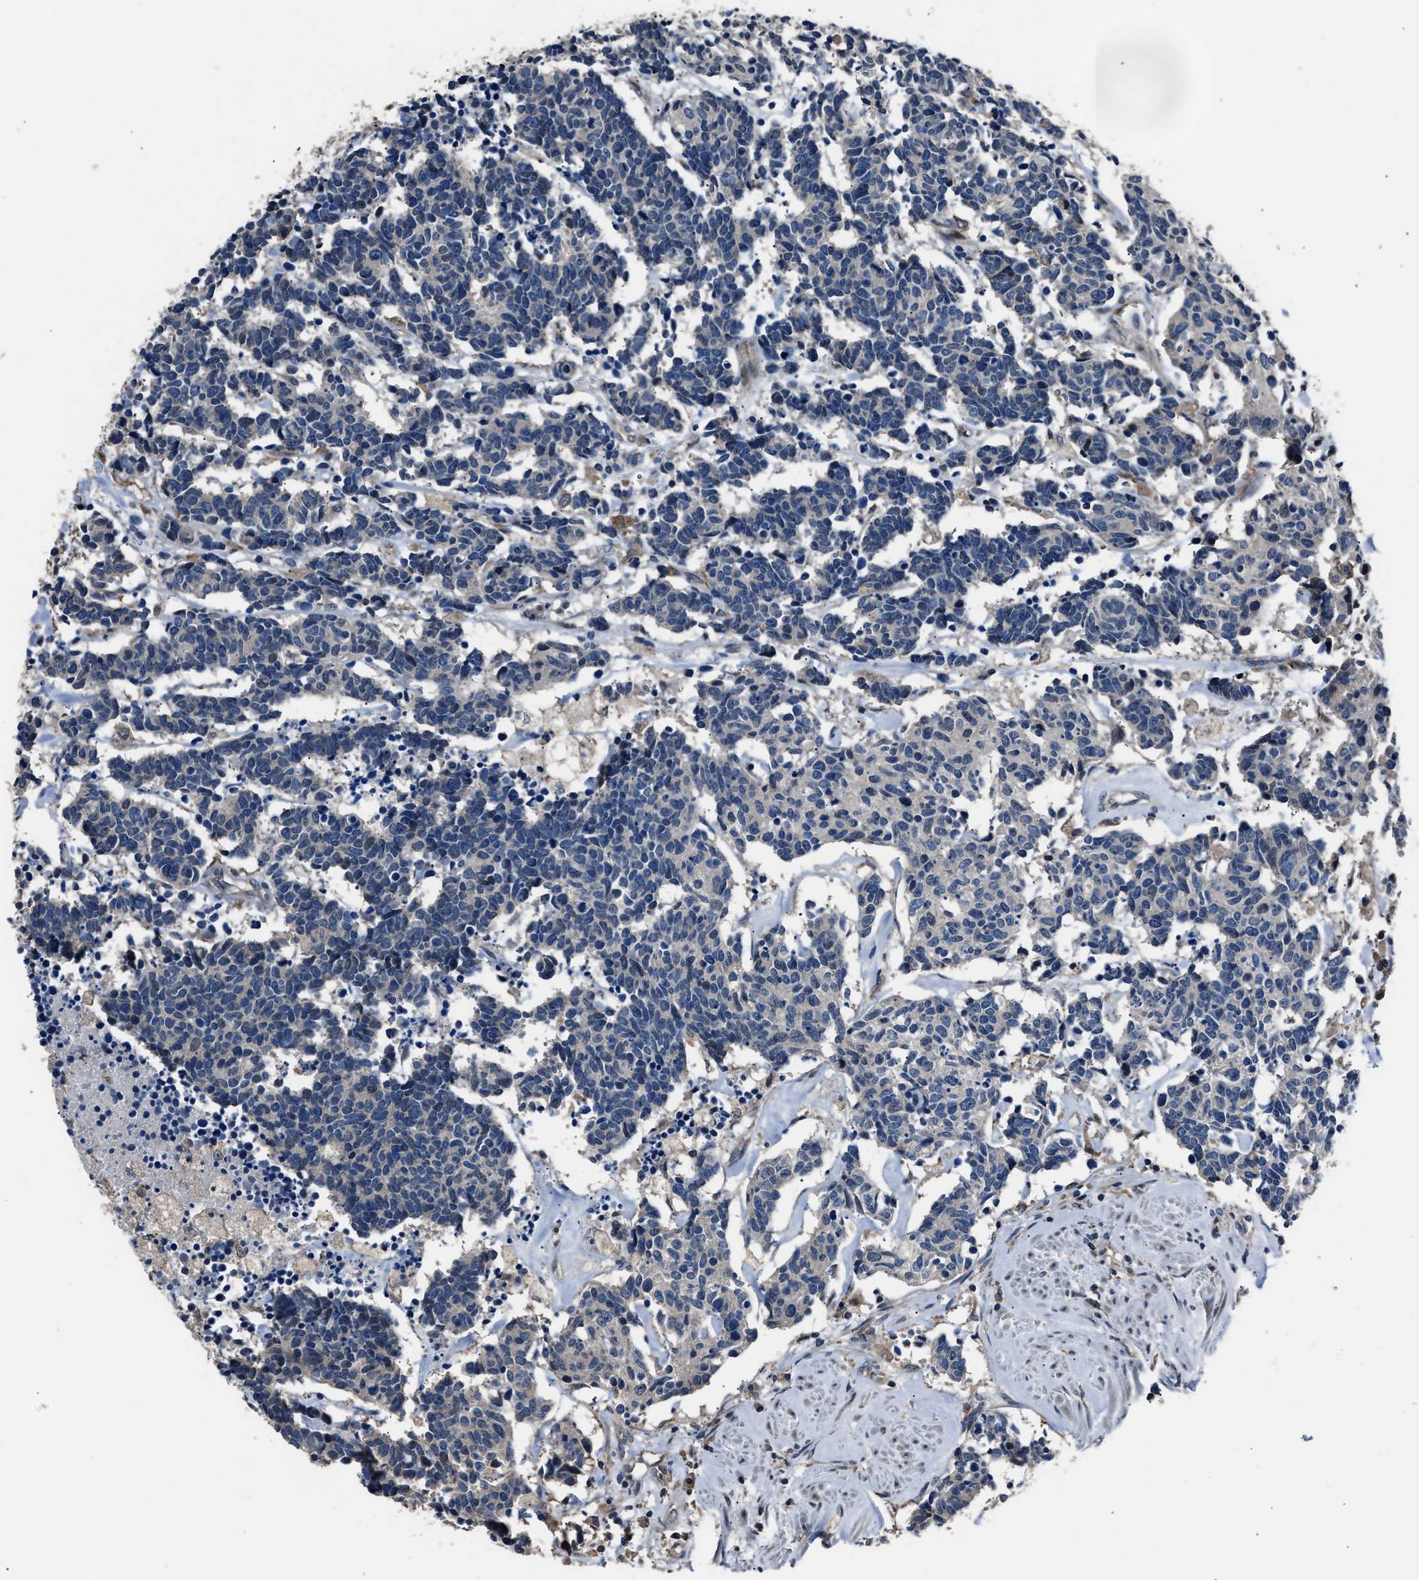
{"staining": {"intensity": "negative", "quantity": "none", "location": "none"}, "tissue": "carcinoid", "cell_type": "Tumor cells", "image_type": "cancer", "snomed": [{"axis": "morphology", "description": "Carcinoma, NOS"}, {"axis": "morphology", "description": "Carcinoid, malignant, NOS"}, {"axis": "topography", "description": "Urinary bladder"}], "caption": "Carcinoma was stained to show a protein in brown. There is no significant staining in tumor cells. (Brightfield microscopy of DAB immunohistochemistry at high magnification).", "gene": "TNRC18", "patient": {"sex": "male", "age": 57}}